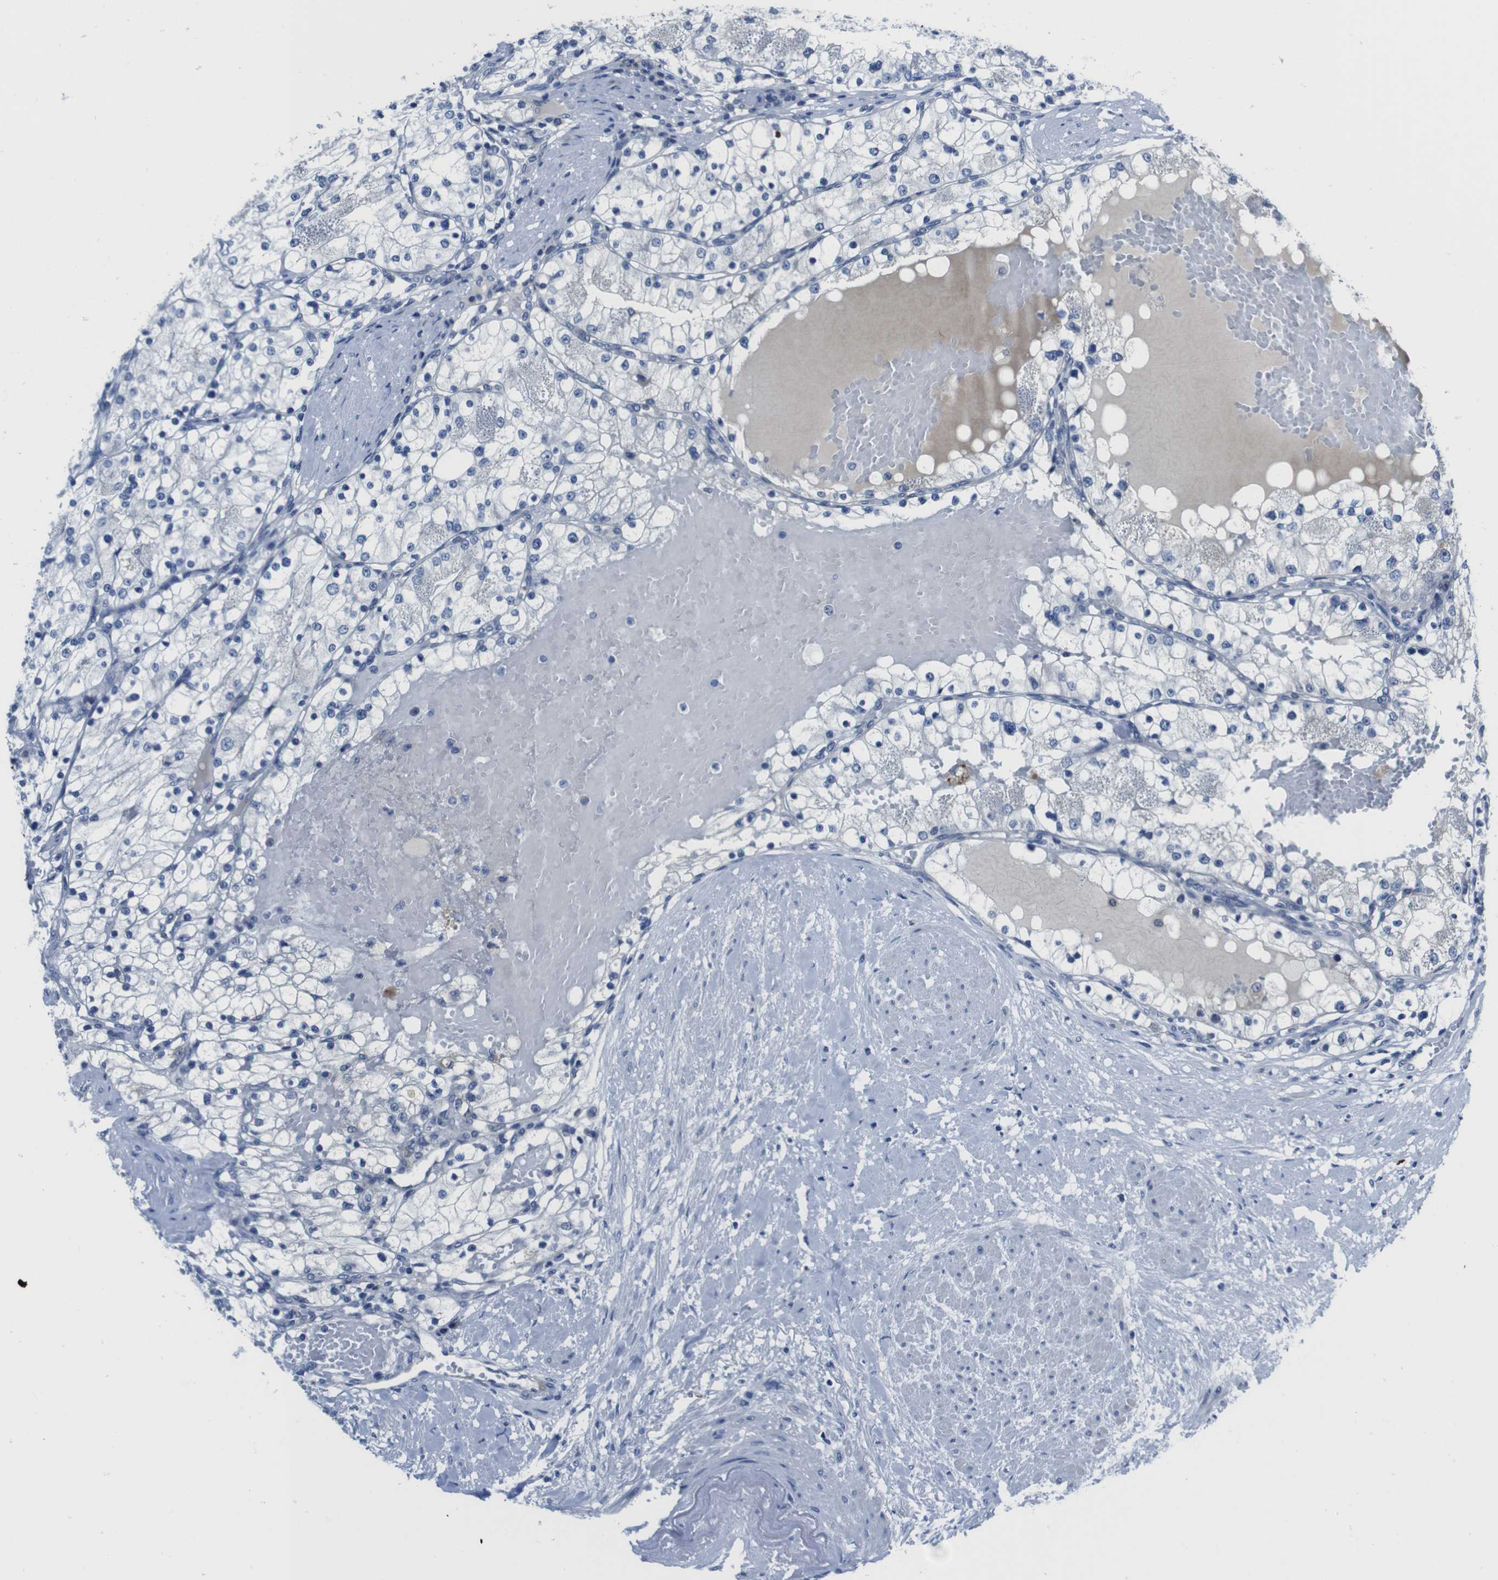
{"staining": {"intensity": "negative", "quantity": "none", "location": "none"}, "tissue": "renal cancer", "cell_type": "Tumor cells", "image_type": "cancer", "snomed": [{"axis": "morphology", "description": "Adenocarcinoma, NOS"}, {"axis": "topography", "description": "Kidney"}], "caption": "Tumor cells show no significant protein expression in renal cancer (adenocarcinoma).", "gene": "EIF4A1", "patient": {"sex": "male", "age": 68}}